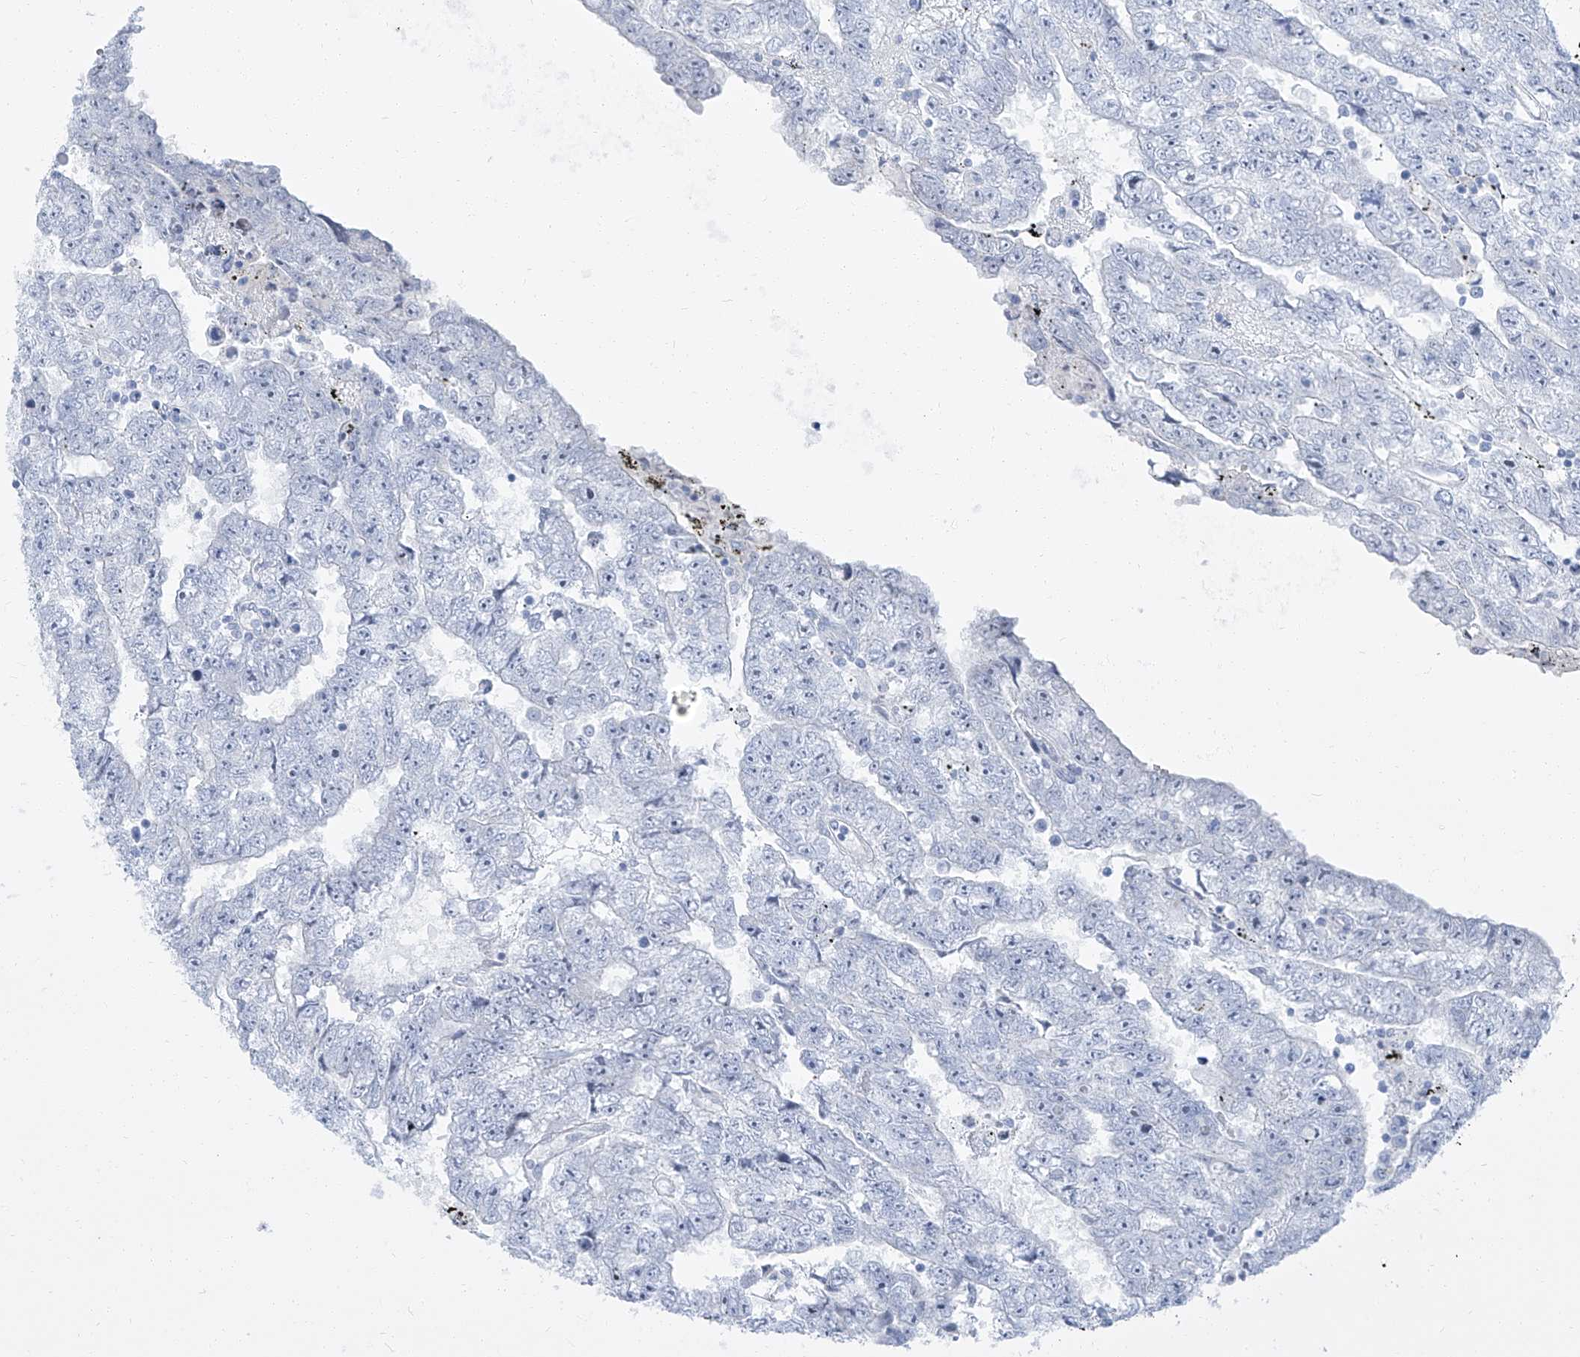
{"staining": {"intensity": "negative", "quantity": "none", "location": "none"}, "tissue": "testis cancer", "cell_type": "Tumor cells", "image_type": "cancer", "snomed": [{"axis": "morphology", "description": "Carcinoma, Embryonal, NOS"}, {"axis": "topography", "description": "Testis"}], "caption": "Immunohistochemistry micrograph of human testis cancer stained for a protein (brown), which displays no staining in tumor cells.", "gene": "TXLNB", "patient": {"sex": "male", "age": 25}}